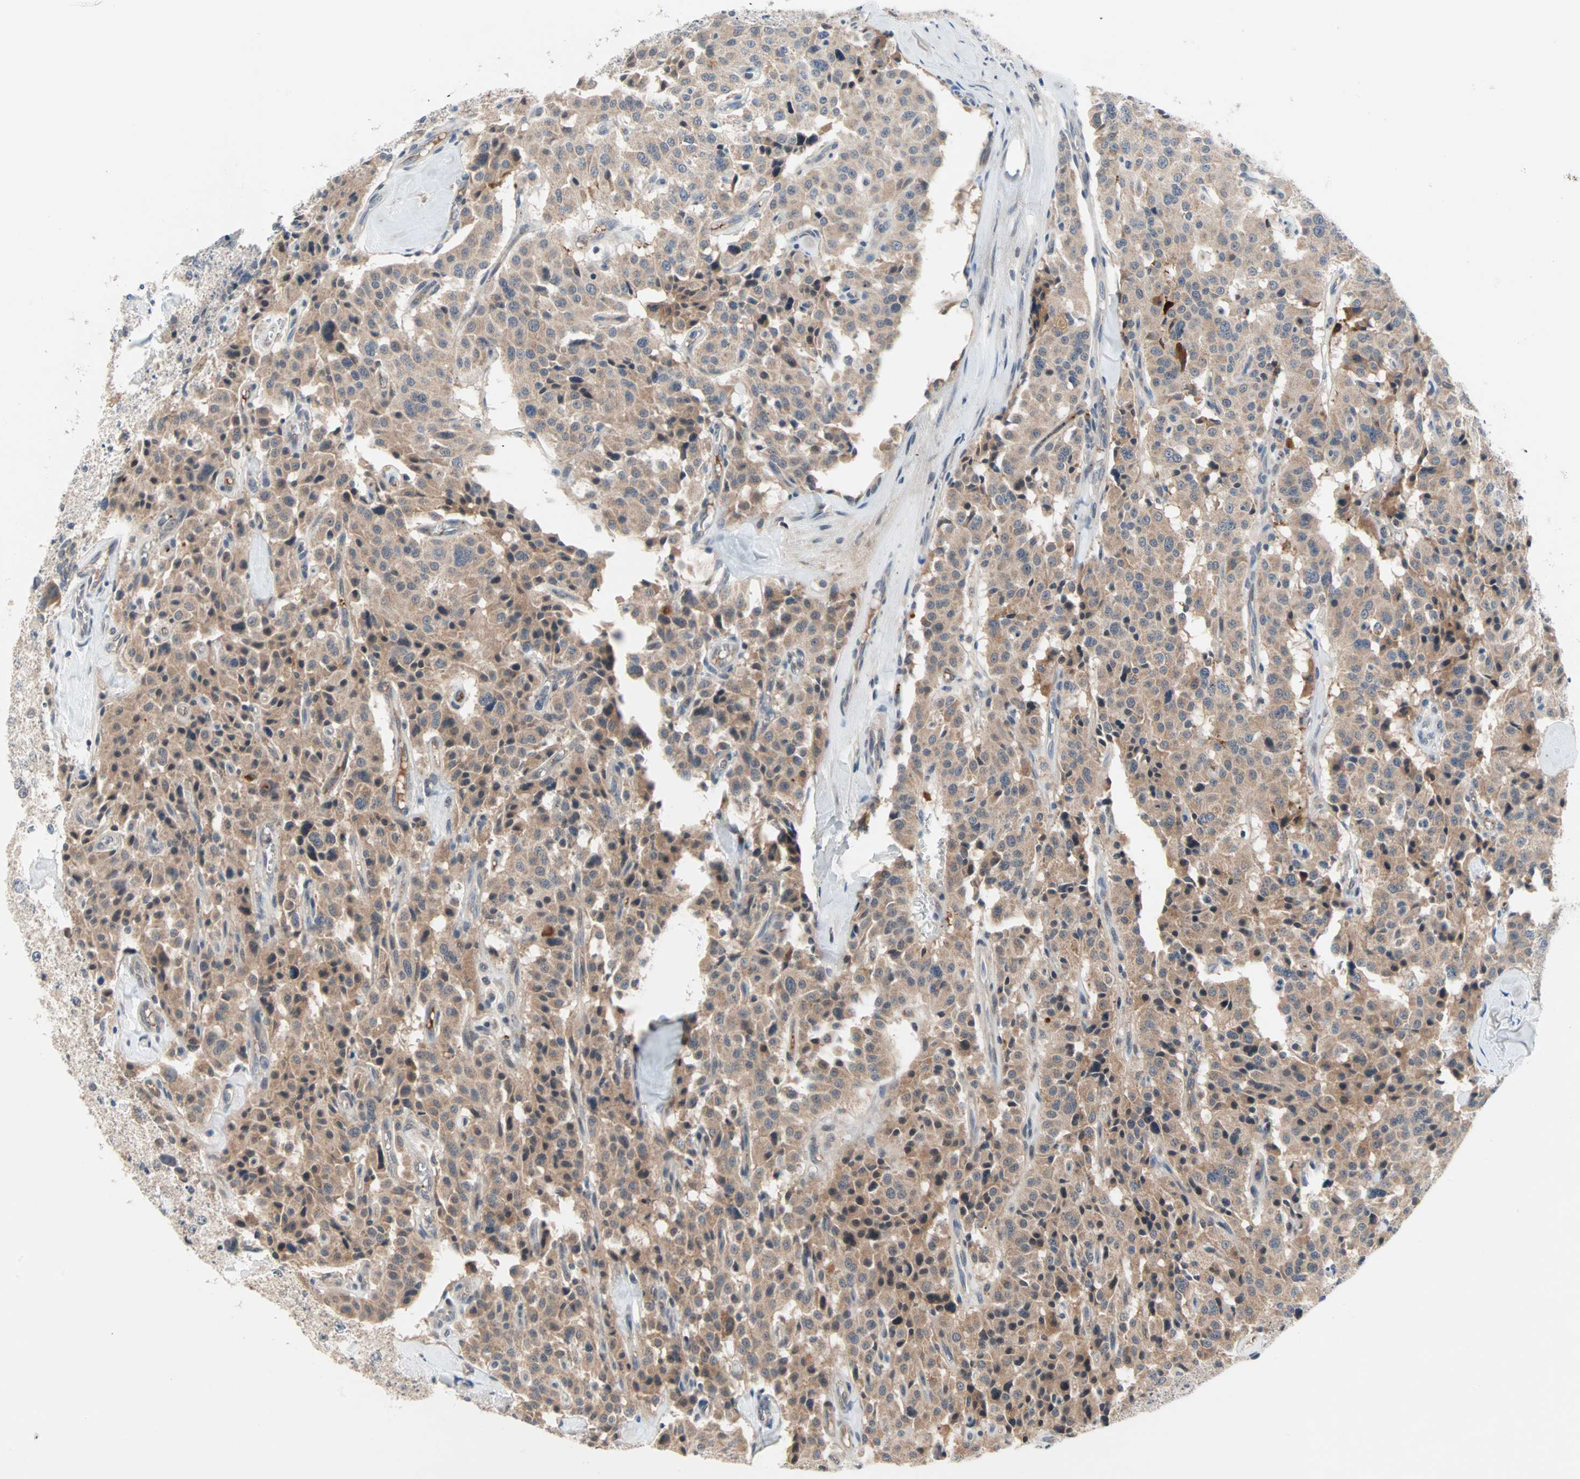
{"staining": {"intensity": "moderate", "quantity": ">75%", "location": "cytoplasmic/membranous"}, "tissue": "carcinoid", "cell_type": "Tumor cells", "image_type": "cancer", "snomed": [{"axis": "morphology", "description": "Carcinoid, malignant, NOS"}, {"axis": "topography", "description": "Lung"}], "caption": "Moderate cytoplasmic/membranous protein expression is present in about >75% of tumor cells in carcinoid (malignant).", "gene": "PROS1", "patient": {"sex": "male", "age": 30}}